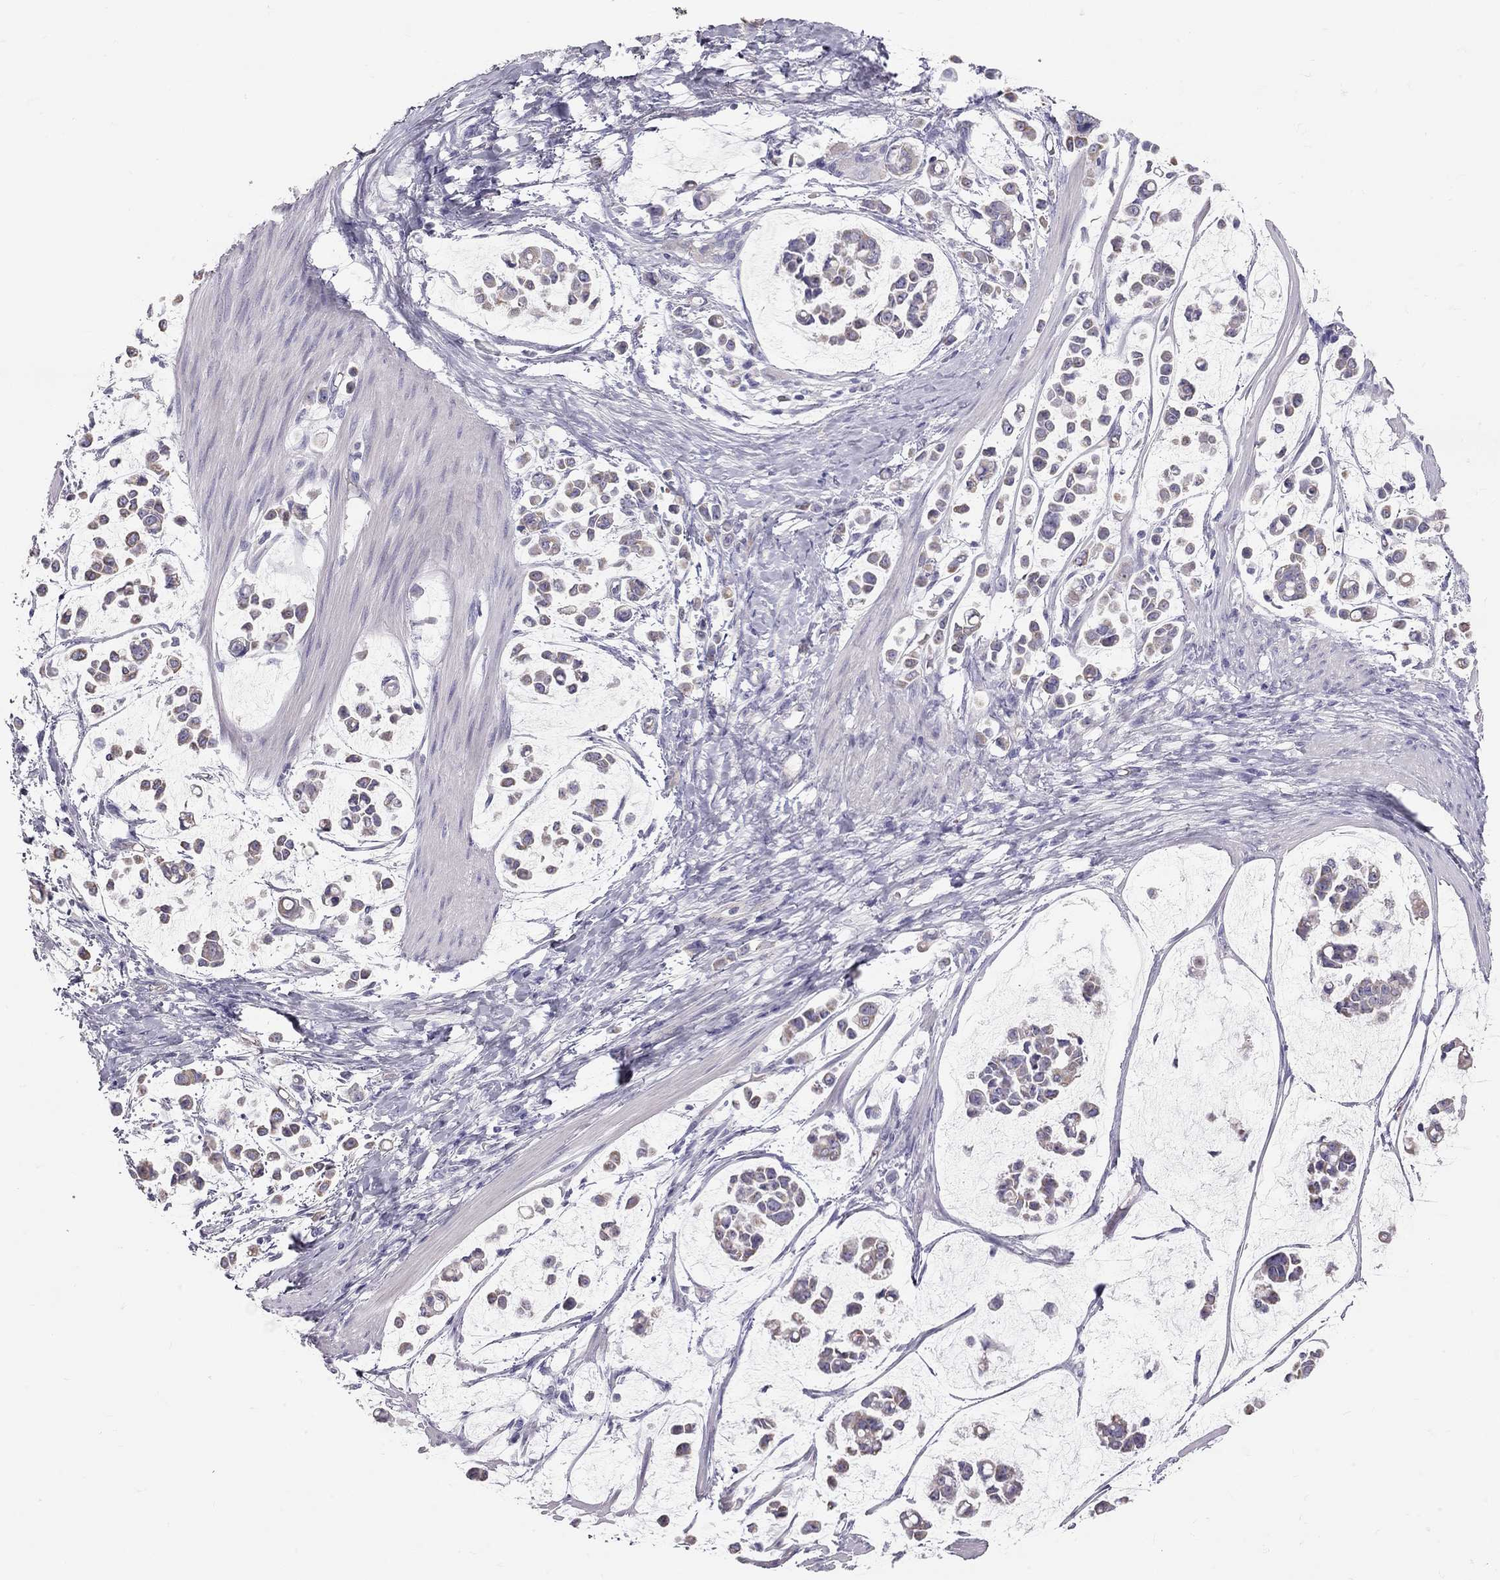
{"staining": {"intensity": "moderate", "quantity": "25%-75%", "location": "cytoplasmic/membranous"}, "tissue": "stomach cancer", "cell_type": "Tumor cells", "image_type": "cancer", "snomed": [{"axis": "morphology", "description": "Adenocarcinoma, NOS"}, {"axis": "topography", "description": "Stomach"}], "caption": "An IHC histopathology image of neoplastic tissue is shown. Protein staining in brown shows moderate cytoplasmic/membranous positivity in stomach cancer (adenocarcinoma) within tumor cells.", "gene": "TDRD6", "patient": {"sex": "male", "age": 82}}